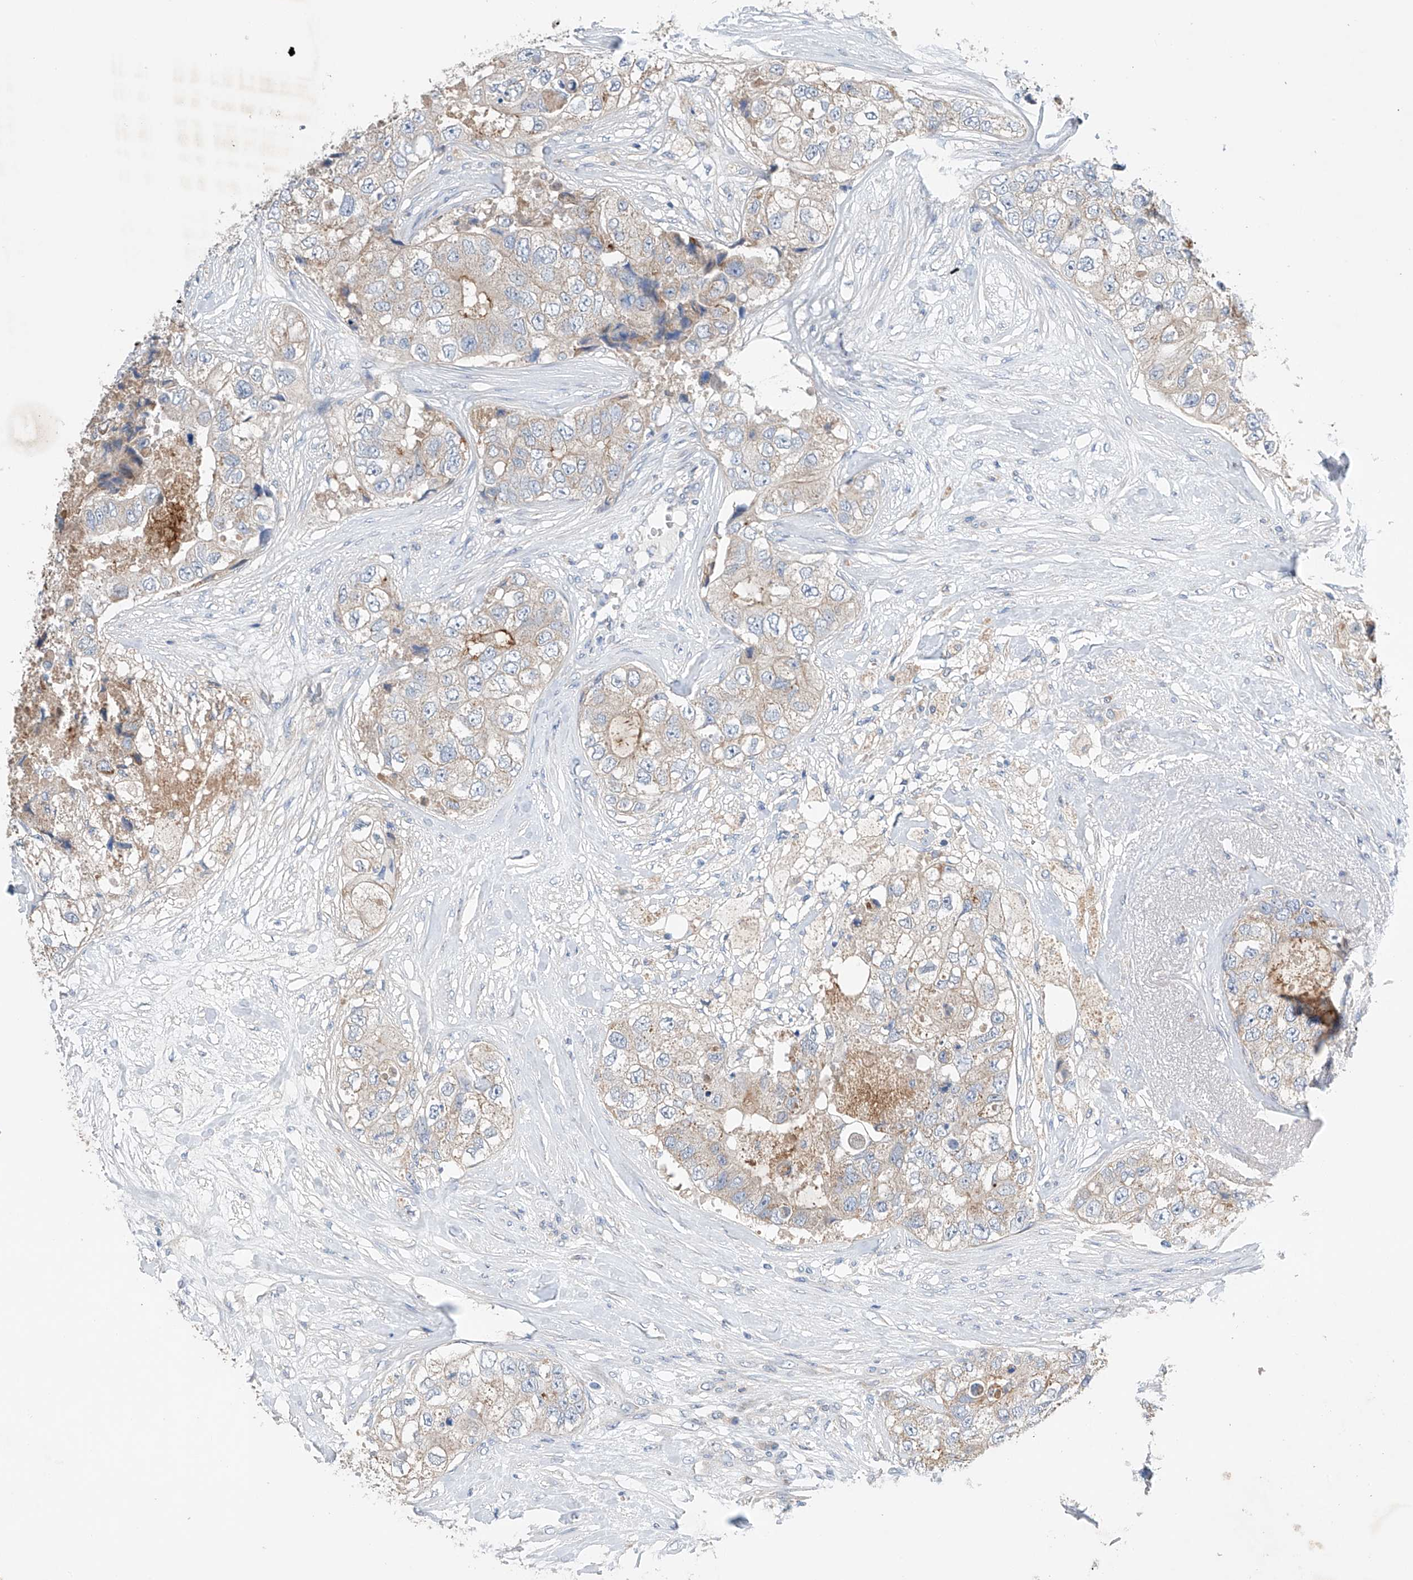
{"staining": {"intensity": "weak", "quantity": "<25%", "location": "cytoplasmic/membranous"}, "tissue": "breast cancer", "cell_type": "Tumor cells", "image_type": "cancer", "snomed": [{"axis": "morphology", "description": "Duct carcinoma"}, {"axis": "topography", "description": "Breast"}], "caption": "This is an IHC histopathology image of invasive ductal carcinoma (breast). There is no staining in tumor cells.", "gene": "GPC4", "patient": {"sex": "female", "age": 62}}